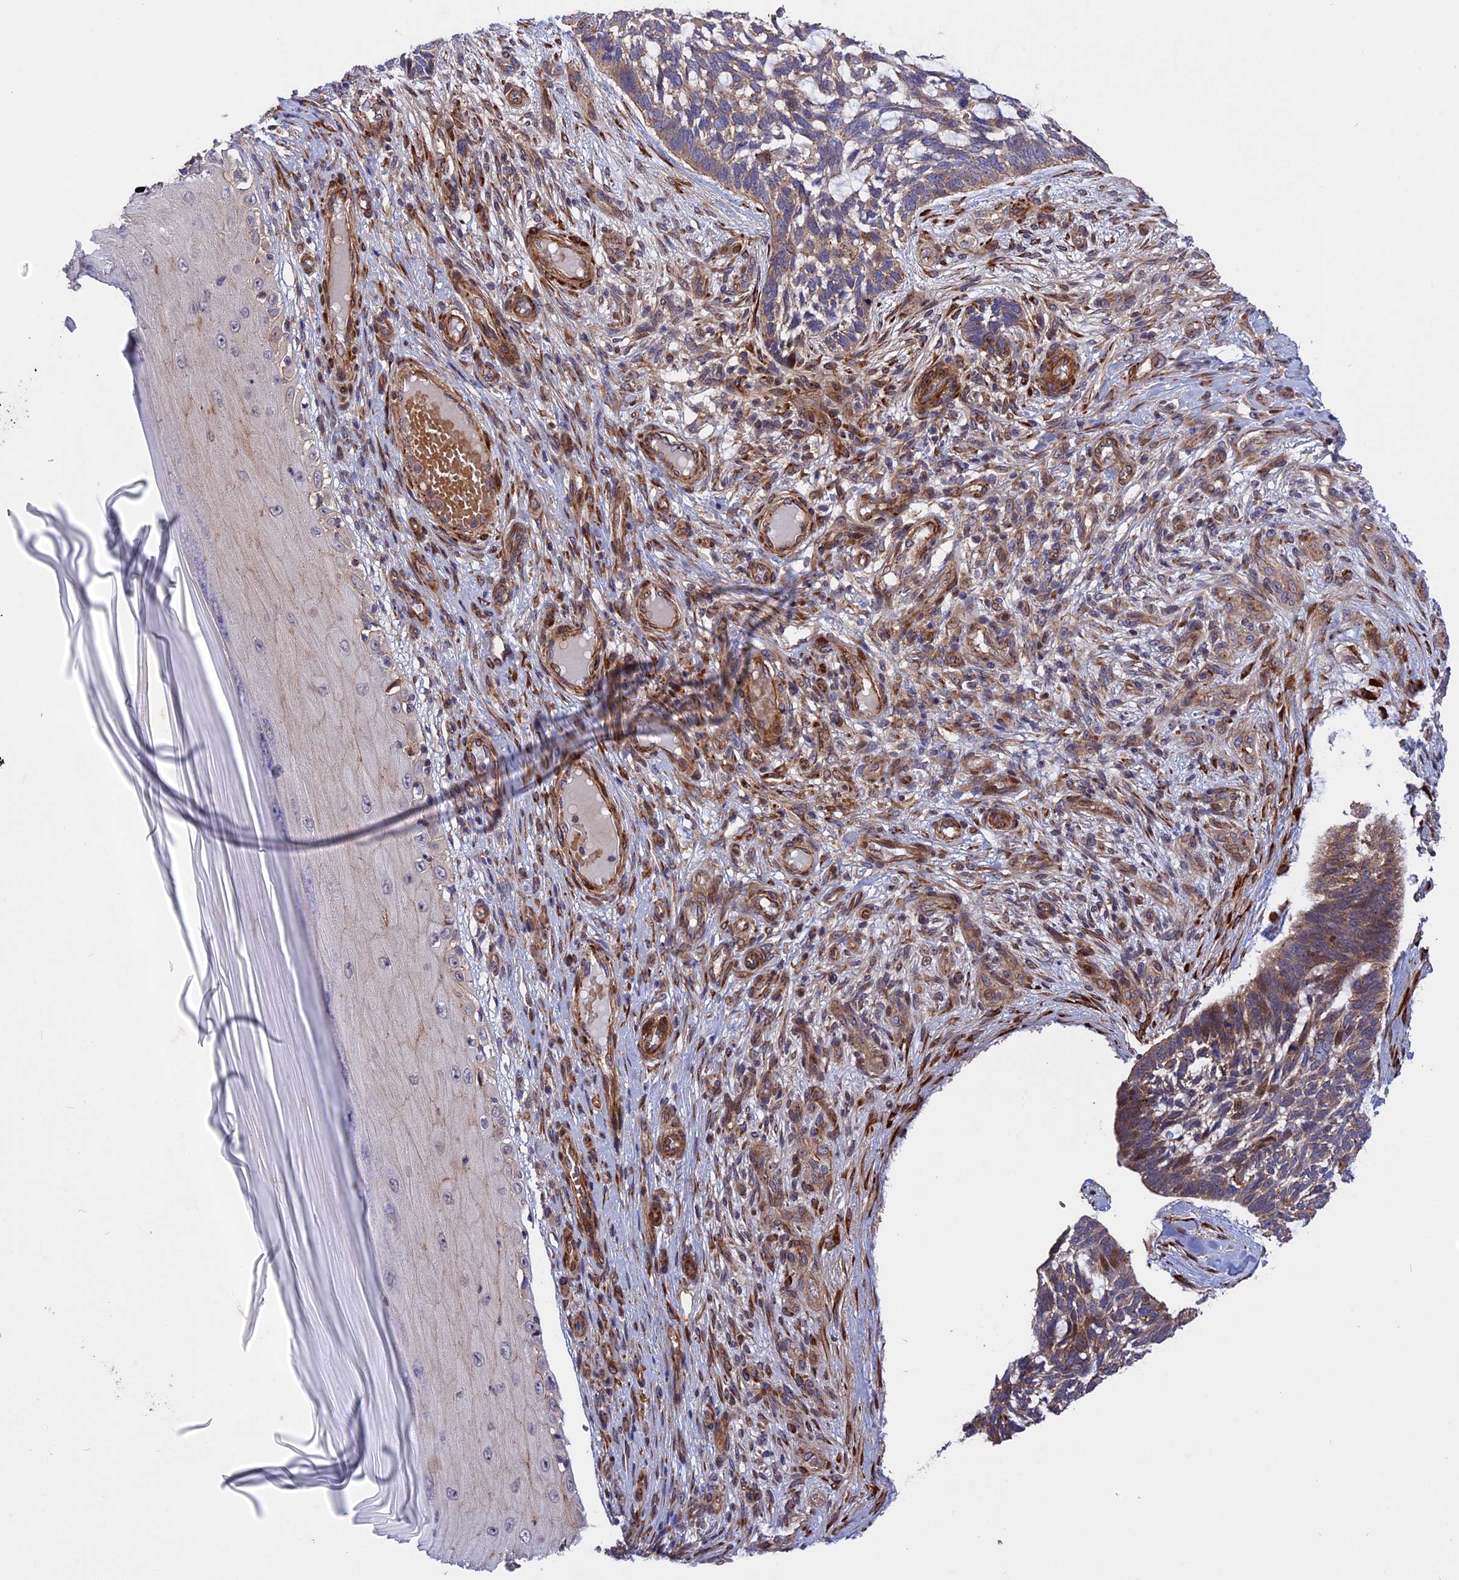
{"staining": {"intensity": "weak", "quantity": "25%-75%", "location": "cytoplasmic/membranous"}, "tissue": "skin cancer", "cell_type": "Tumor cells", "image_type": "cancer", "snomed": [{"axis": "morphology", "description": "Basal cell carcinoma"}, {"axis": "topography", "description": "Skin"}], "caption": "Skin cancer (basal cell carcinoma) was stained to show a protein in brown. There is low levels of weak cytoplasmic/membranous staining in about 25%-75% of tumor cells.", "gene": "DDX60L", "patient": {"sex": "male", "age": 88}}